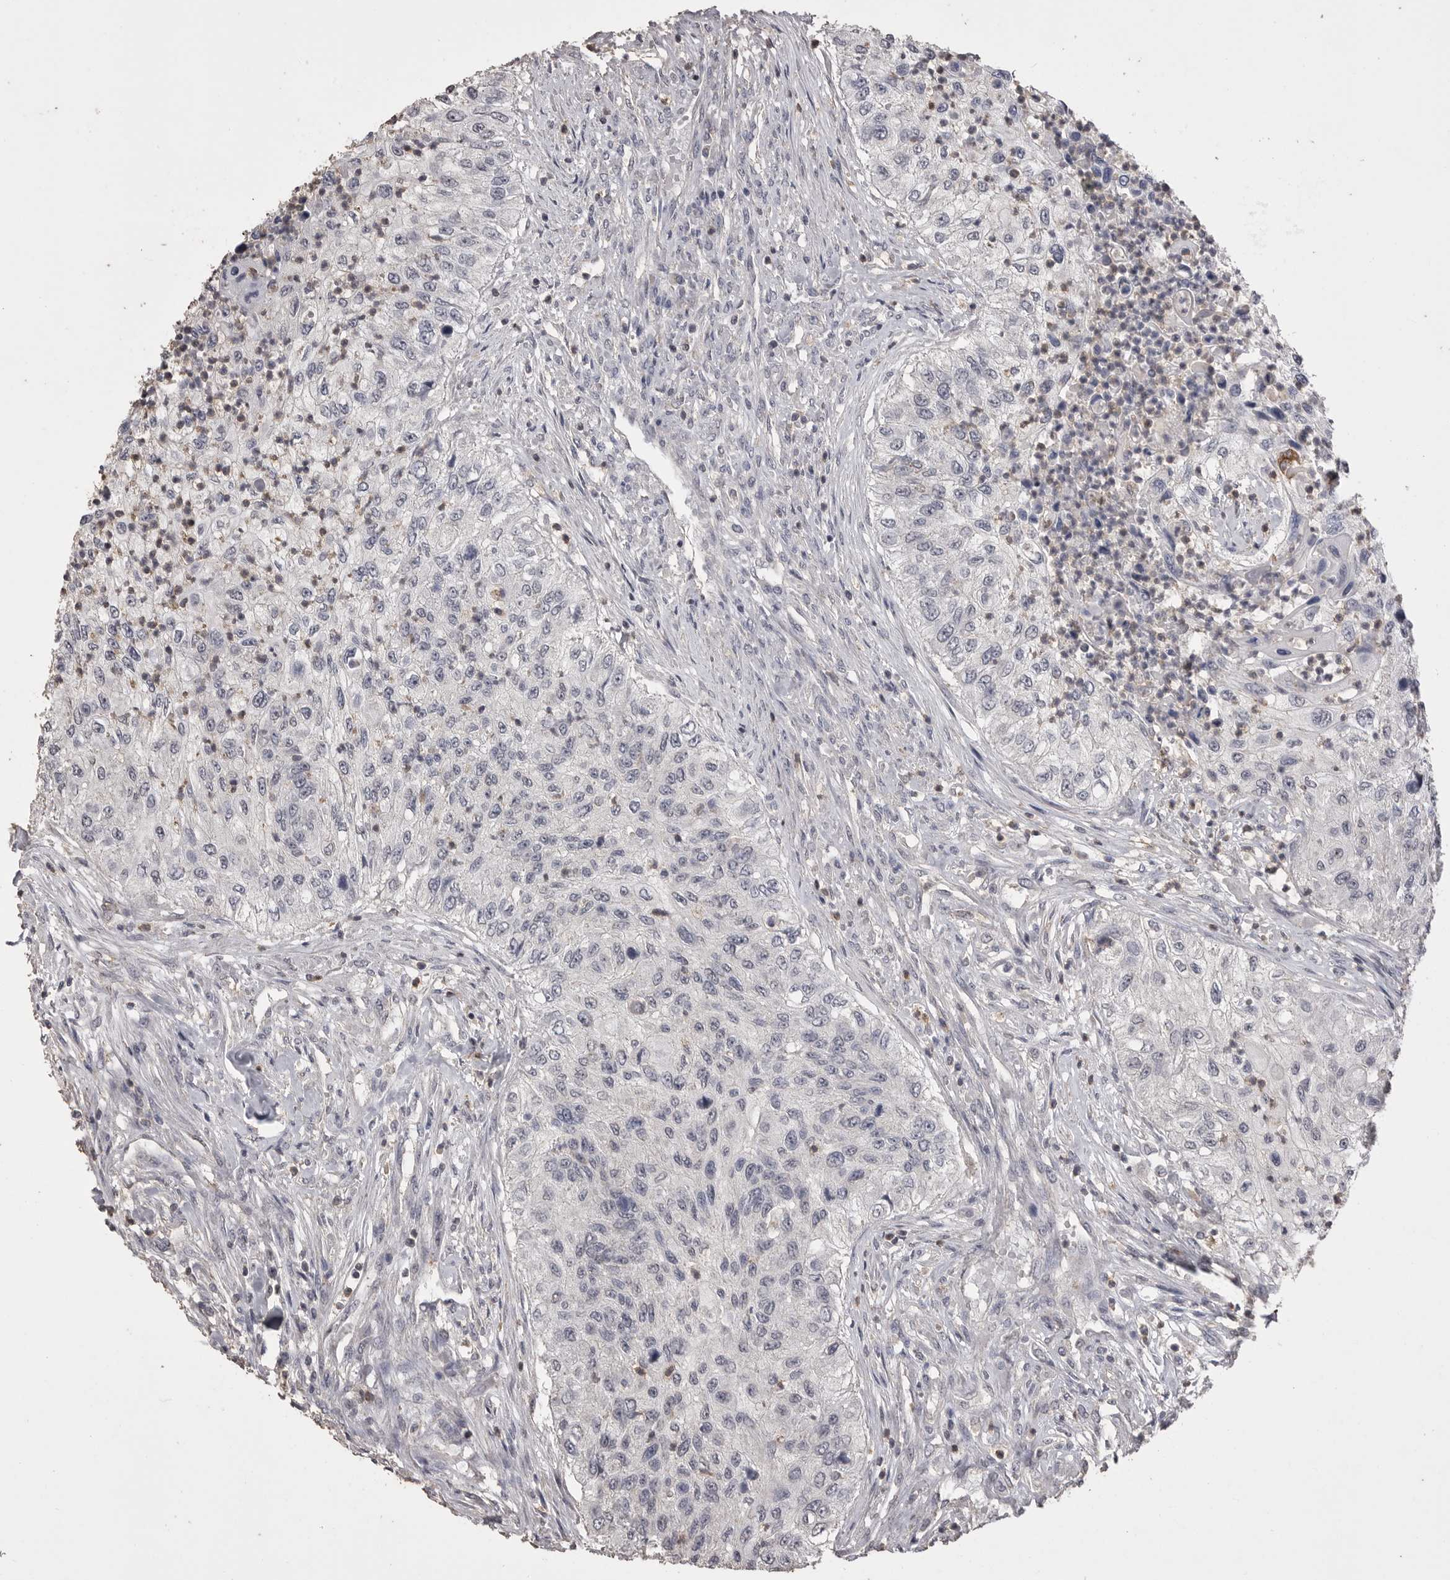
{"staining": {"intensity": "negative", "quantity": "none", "location": "none"}, "tissue": "urothelial cancer", "cell_type": "Tumor cells", "image_type": "cancer", "snomed": [{"axis": "morphology", "description": "Urothelial carcinoma, High grade"}, {"axis": "topography", "description": "Urinary bladder"}], "caption": "Immunohistochemical staining of human high-grade urothelial carcinoma reveals no significant staining in tumor cells.", "gene": "MMP7", "patient": {"sex": "female", "age": 60}}